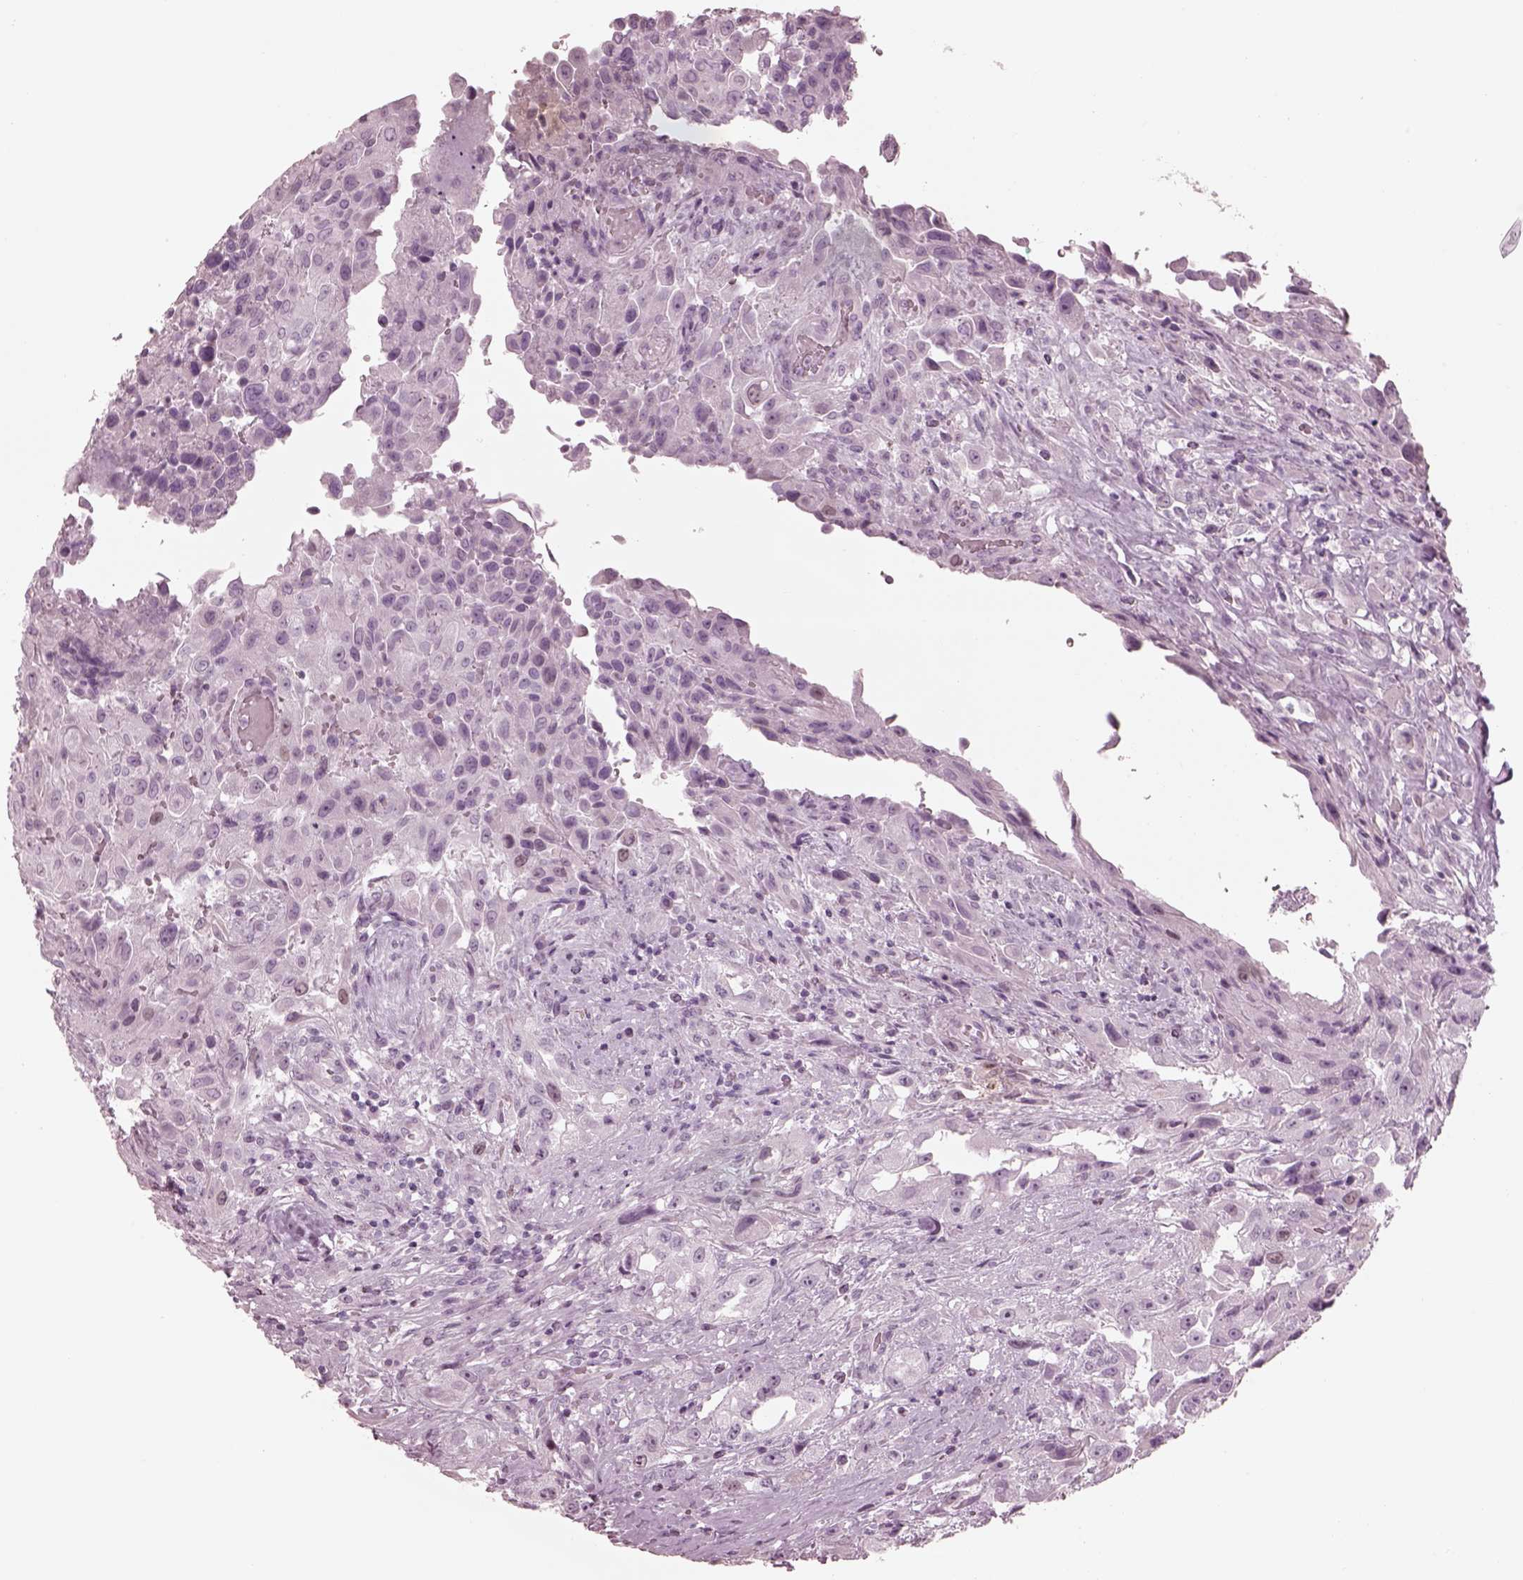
{"staining": {"intensity": "negative", "quantity": "none", "location": "none"}, "tissue": "urothelial cancer", "cell_type": "Tumor cells", "image_type": "cancer", "snomed": [{"axis": "morphology", "description": "Urothelial carcinoma, High grade"}, {"axis": "topography", "description": "Urinary bladder"}], "caption": "High power microscopy photomicrograph of an immunohistochemistry micrograph of urothelial cancer, revealing no significant expression in tumor cells.", "gene": "KRTAP24-1", "patient": {"sex": "male", "age": 79}}